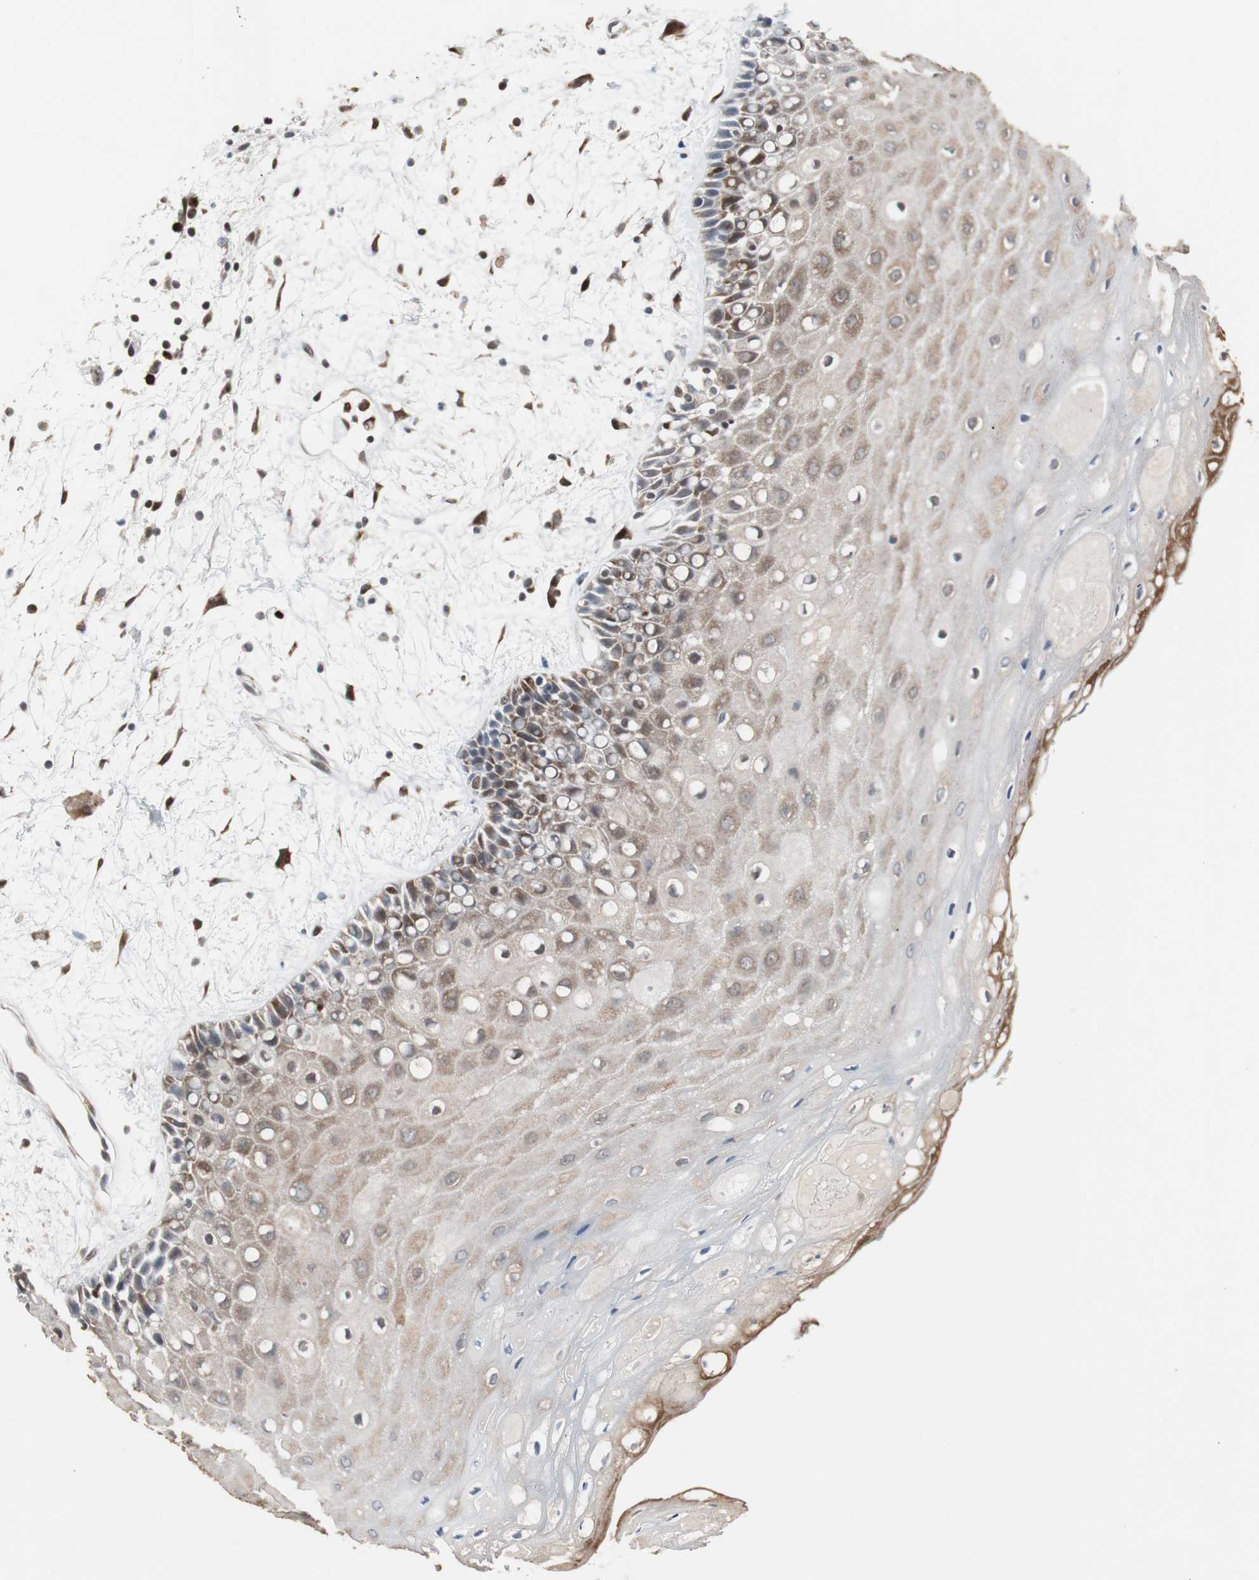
{"staining": {"intensity": "moderate", "quantity": ">75%", "location": "cytoplasmic/membranous,nuclear"}, "tissue": "oral mucosa", "cell_type": "Squamous epithelial cells", "image_type": "normal", "snomed": [{"axis": "morphology", "description": "Normal tissue, NOS"}, {"axis": "morphology", "description": "Squamous cell carcinoma, NOS"}, {"axis": "topography", "description": "Skeletal muscle"}, {"axis": "topography", "description": "Oral tissue"}, {"axis": "topography", "description": "Head-Neck"}], "caption": "A high-resolution histopathology image shows immunohistochemistry (IHC) staining of normal oral mucosa, which exhibits moderate cytoplasmic/membranous,nuclear staining in approximately >75% of squamous epithelial cells.", "gene": "ZHX2", "patient": {"sex": "female", "age": 84}}